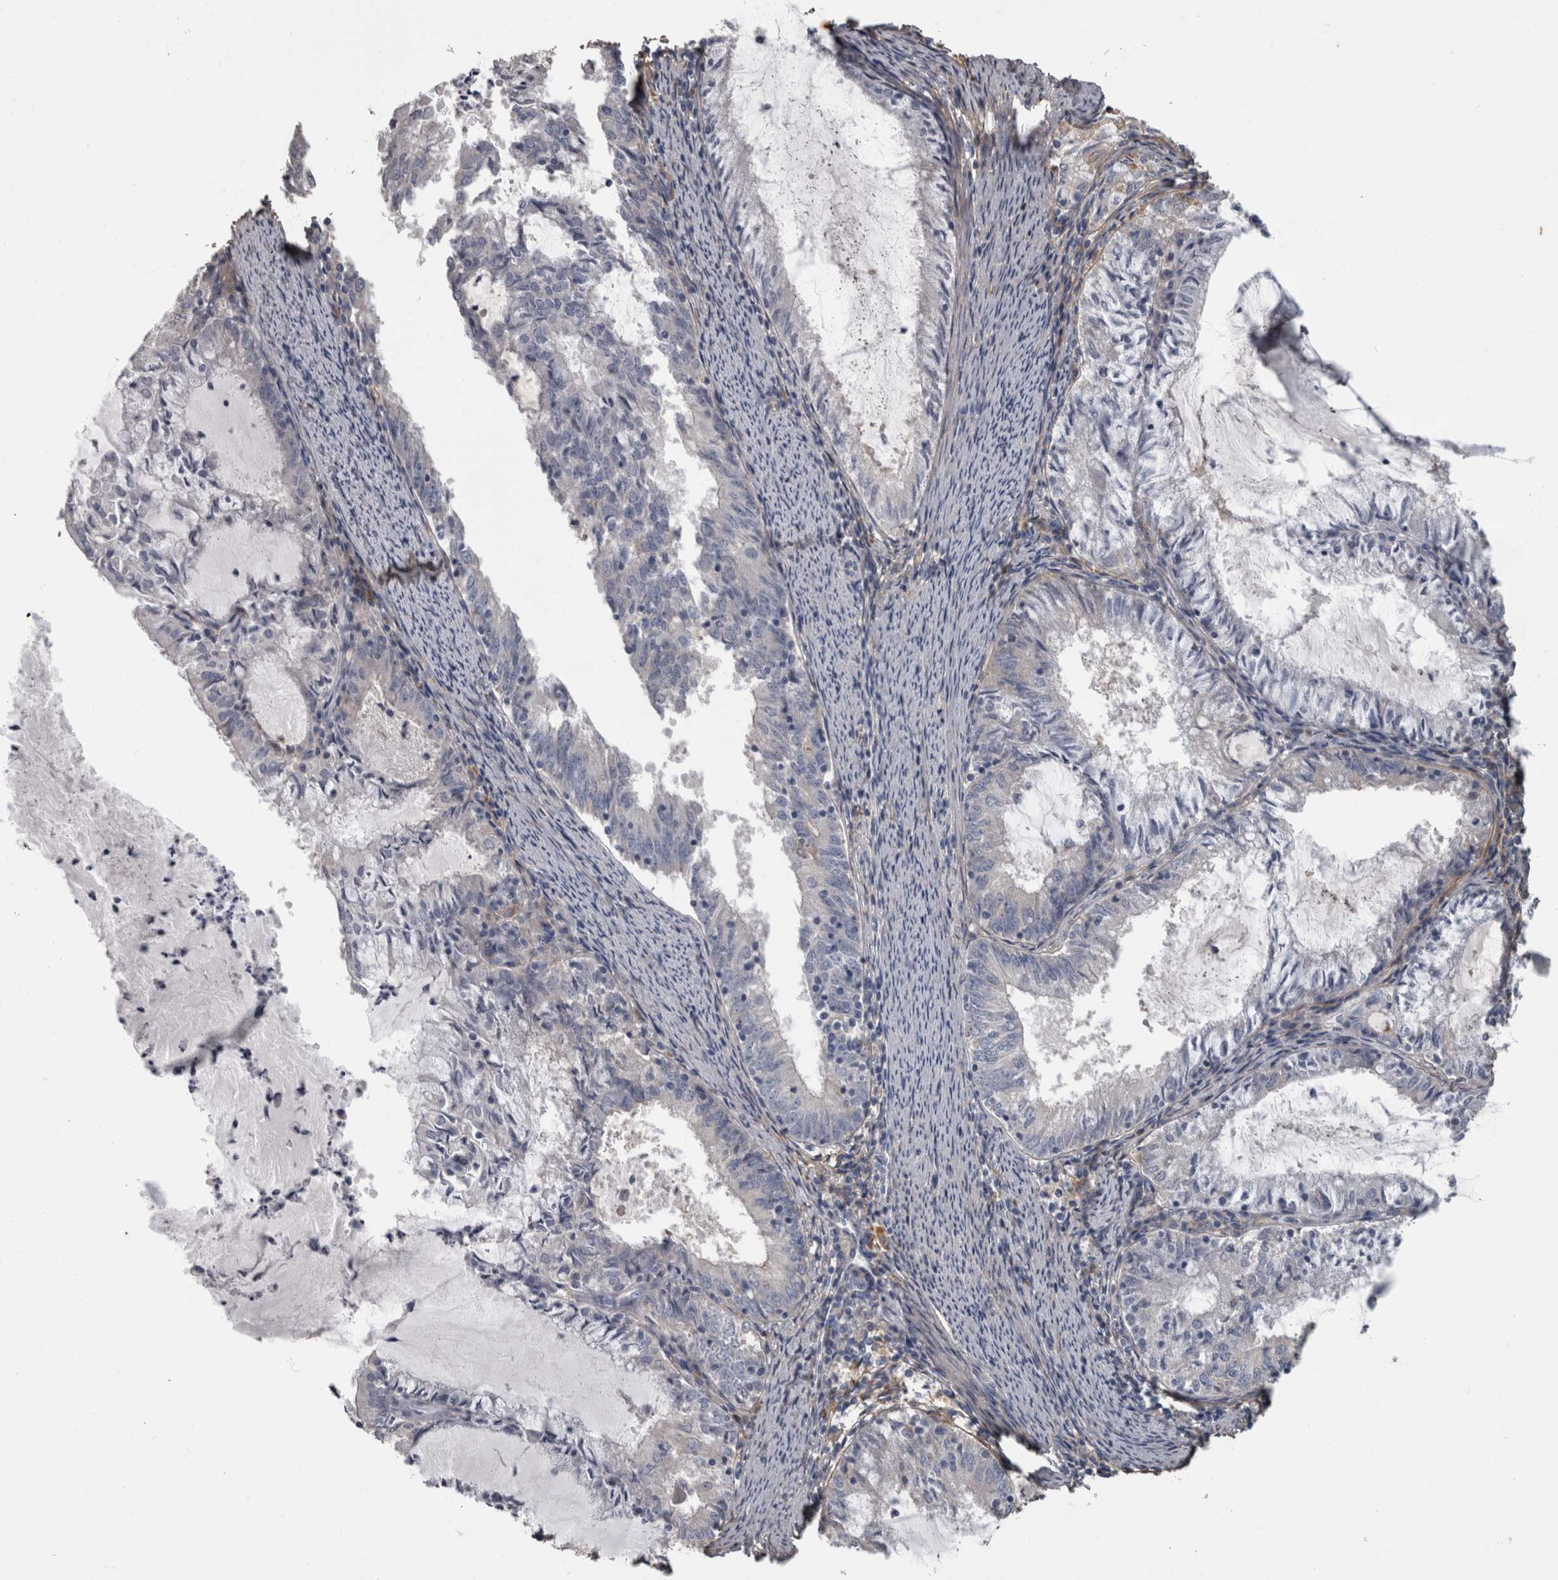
{"staining": {"intensity": "negative", "quantity": "none", "location": "none"}, "tissue": "endometrial cancer", "cell_type": "Tumor cells", "image_type": "cancer", "snomed": [{"axis": "morphology", "description": "Adenocarcinoma, NOS"}, {"axis": "topography", "description": "Endometrium"}], "caption": "Immunohistochemistry (IHC) image of neoplastic tissue: endometrial cancer (adenocarcinoma) stained with DAB exhibits no significant protein staining in tumor cells. (Immunohistochemistry (IHC), brightfield microscopy, high magnification).", "gene": "EFEMP2", "patient": {"sex": "female", "age": 57}}